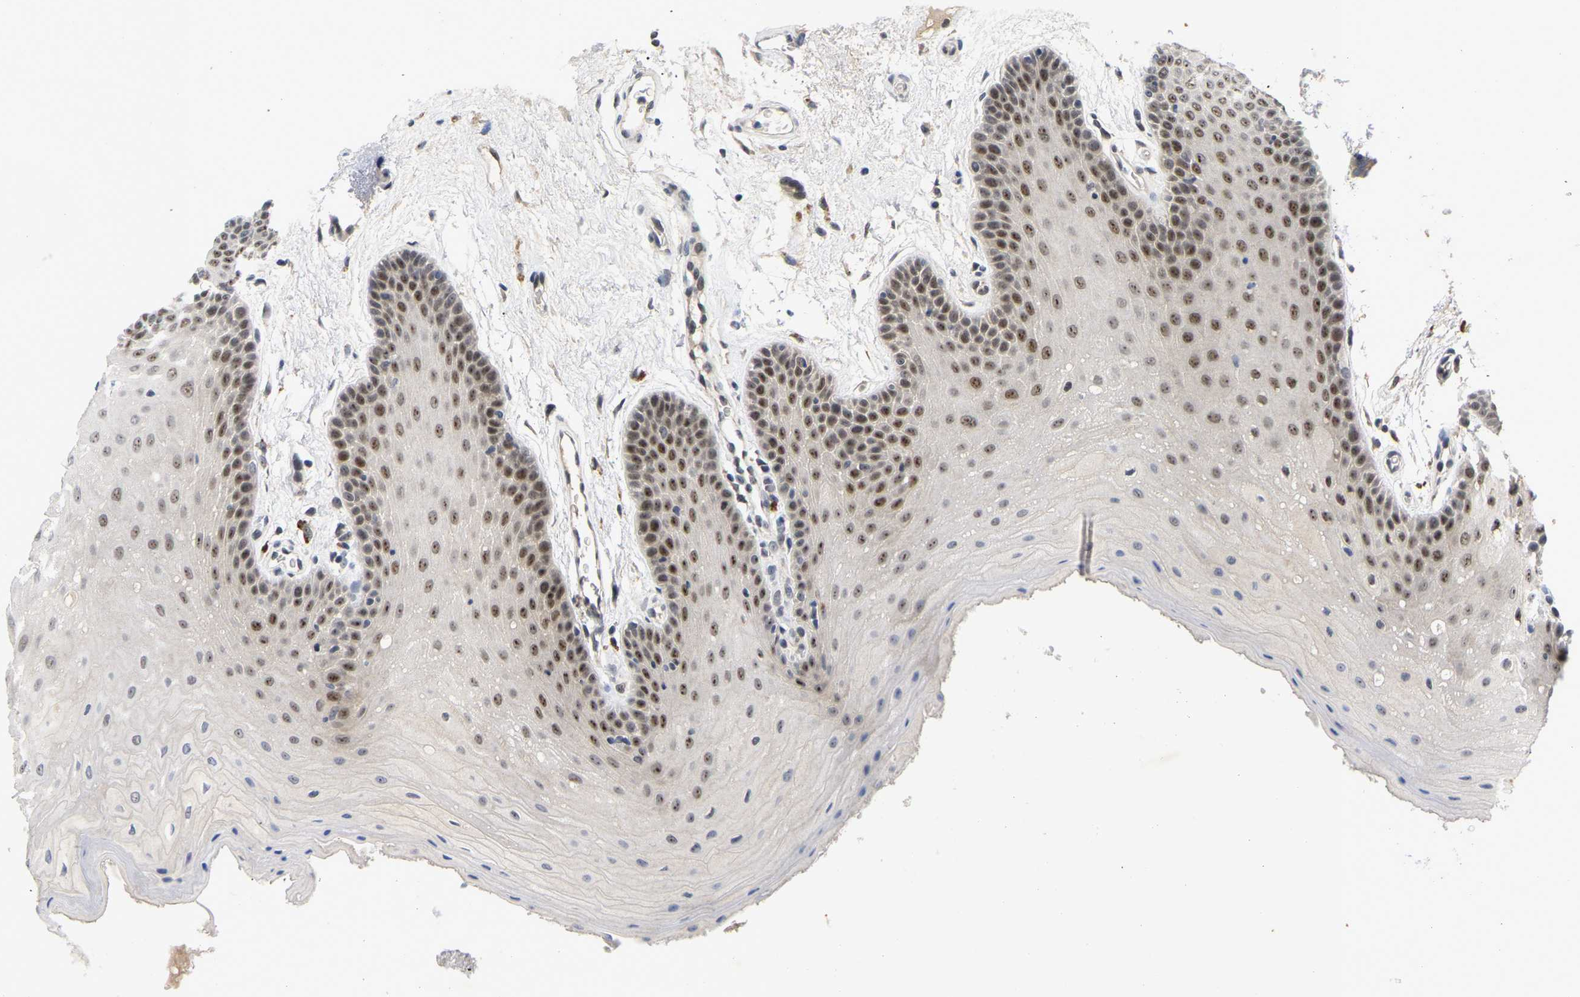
{"staining": {"intensity": "strong", "quantity": "25%-75%", "location": "nuclear"}, "tissue": "oral mucosa", "cell_type": "Squamous epithelial cells", "image_type": "normal", "snomed": [{"axis": "morphology", "description": "Normal tissue, NOS"}, {"axis": "morphology", "description": "Squamous cell carcinoma, NOS"}, {"axis": "topography", "description": "Oral tissue"}, {"axis": "topography", "description": "Head-Neck"}], "caption": "Oral mucosa stained with IHC demonstrates strong nuclear expression in approximately 25%-75% of squamous epithelial cells.", "gene": "NLE1", "patient": {"sex": "male", "age": 71}}